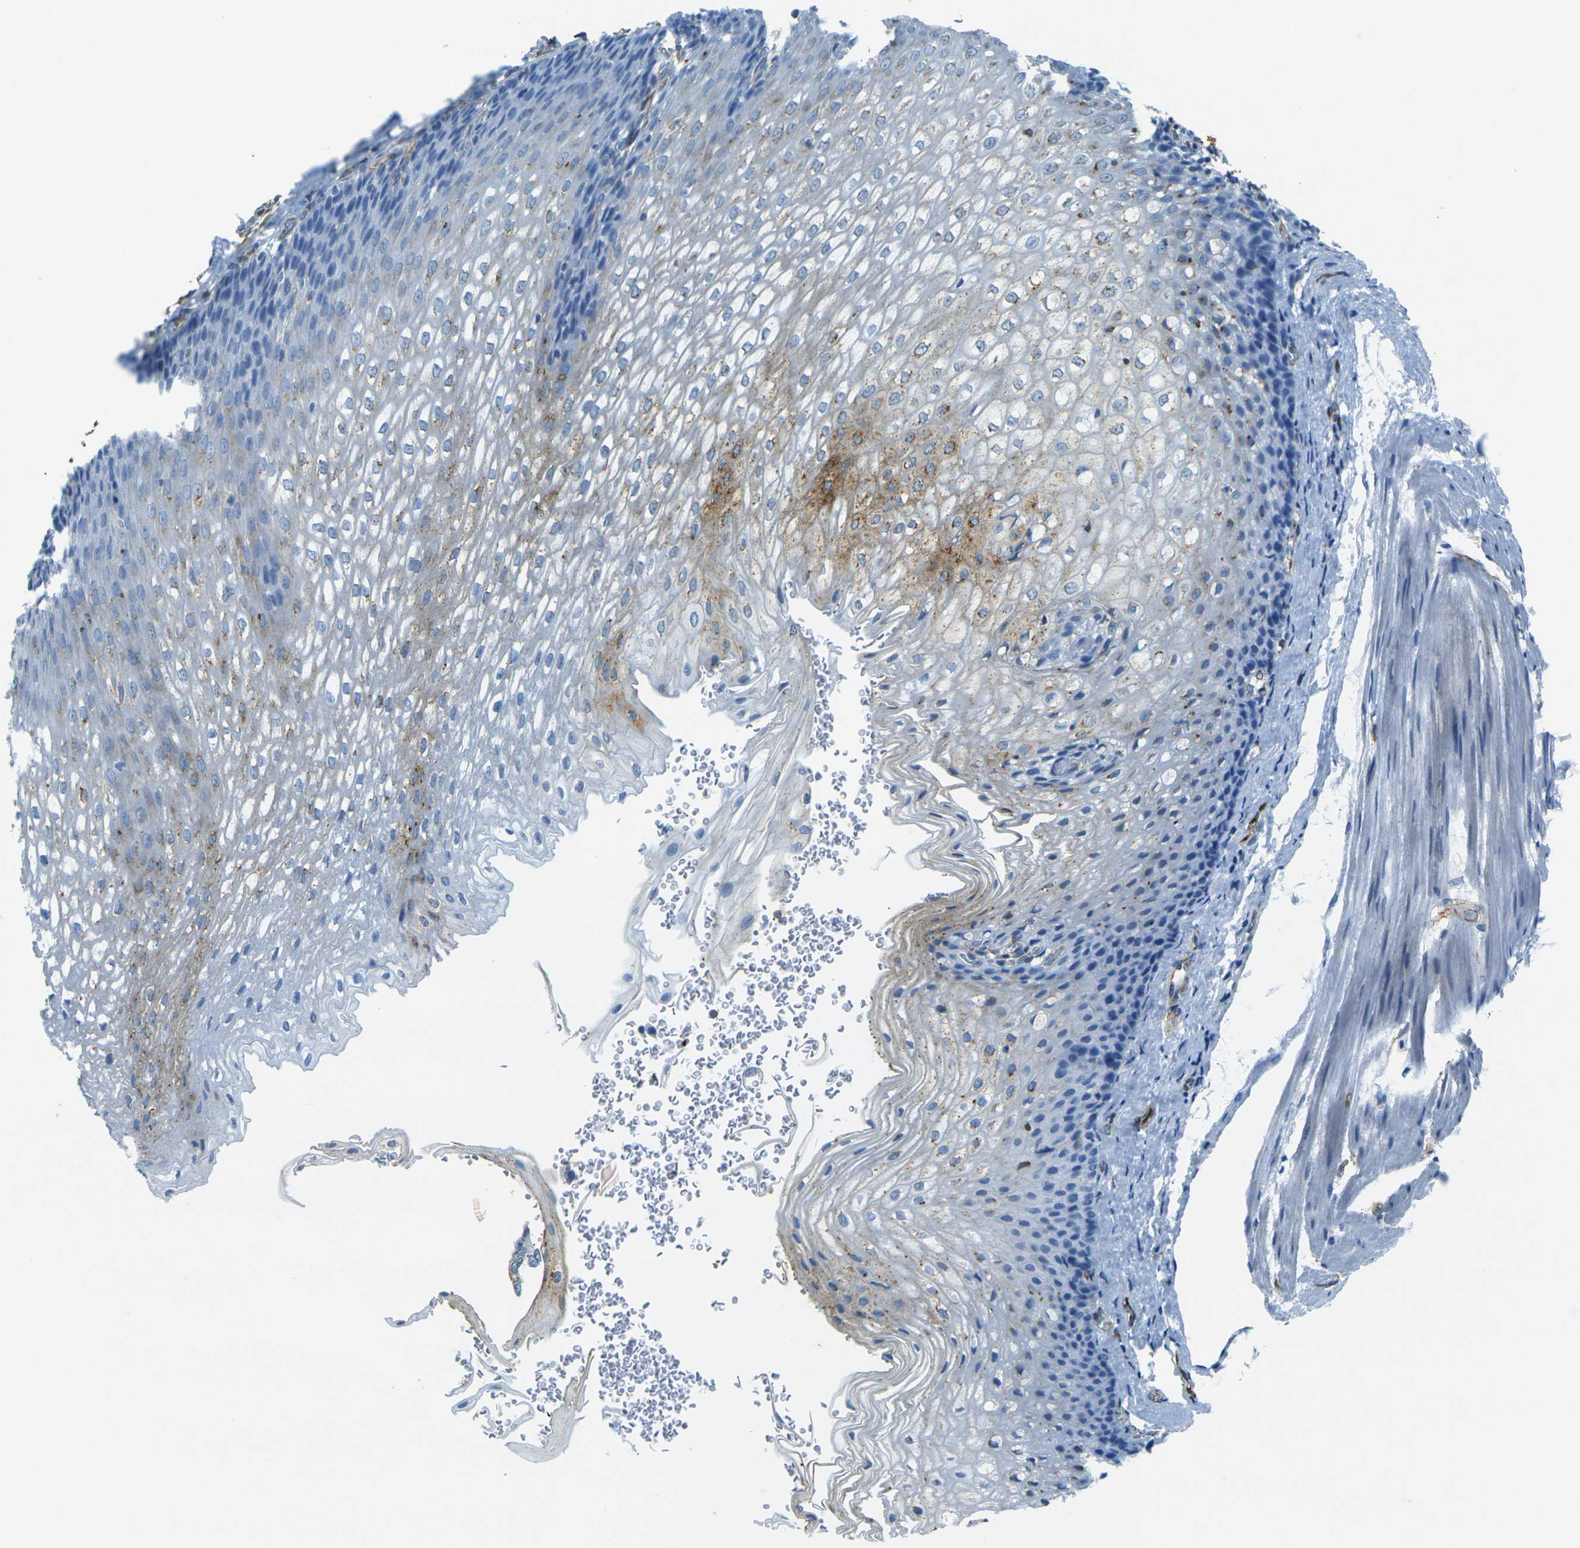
{"staining": {"intensity": "moderate", "quantity": "<25%", "location": "cytoplasmic/membranous"}, "tissue": "esophagus", "cell_type": "Squamous epithelial cells", "image_type": "normal", "snomed": [{"axis": "morphology", "description": "Normal tissue, NOS"}, {"axis": "topography", "description": "Esophagus"}], "caption": "Squamous epithelial cells display low levels of moderate cytoplasmic/membranous positivity in approximately <25% of cells in benign esophagus.", "gene": "SORT1", "patient": {"sex": "male", "age": 48}}